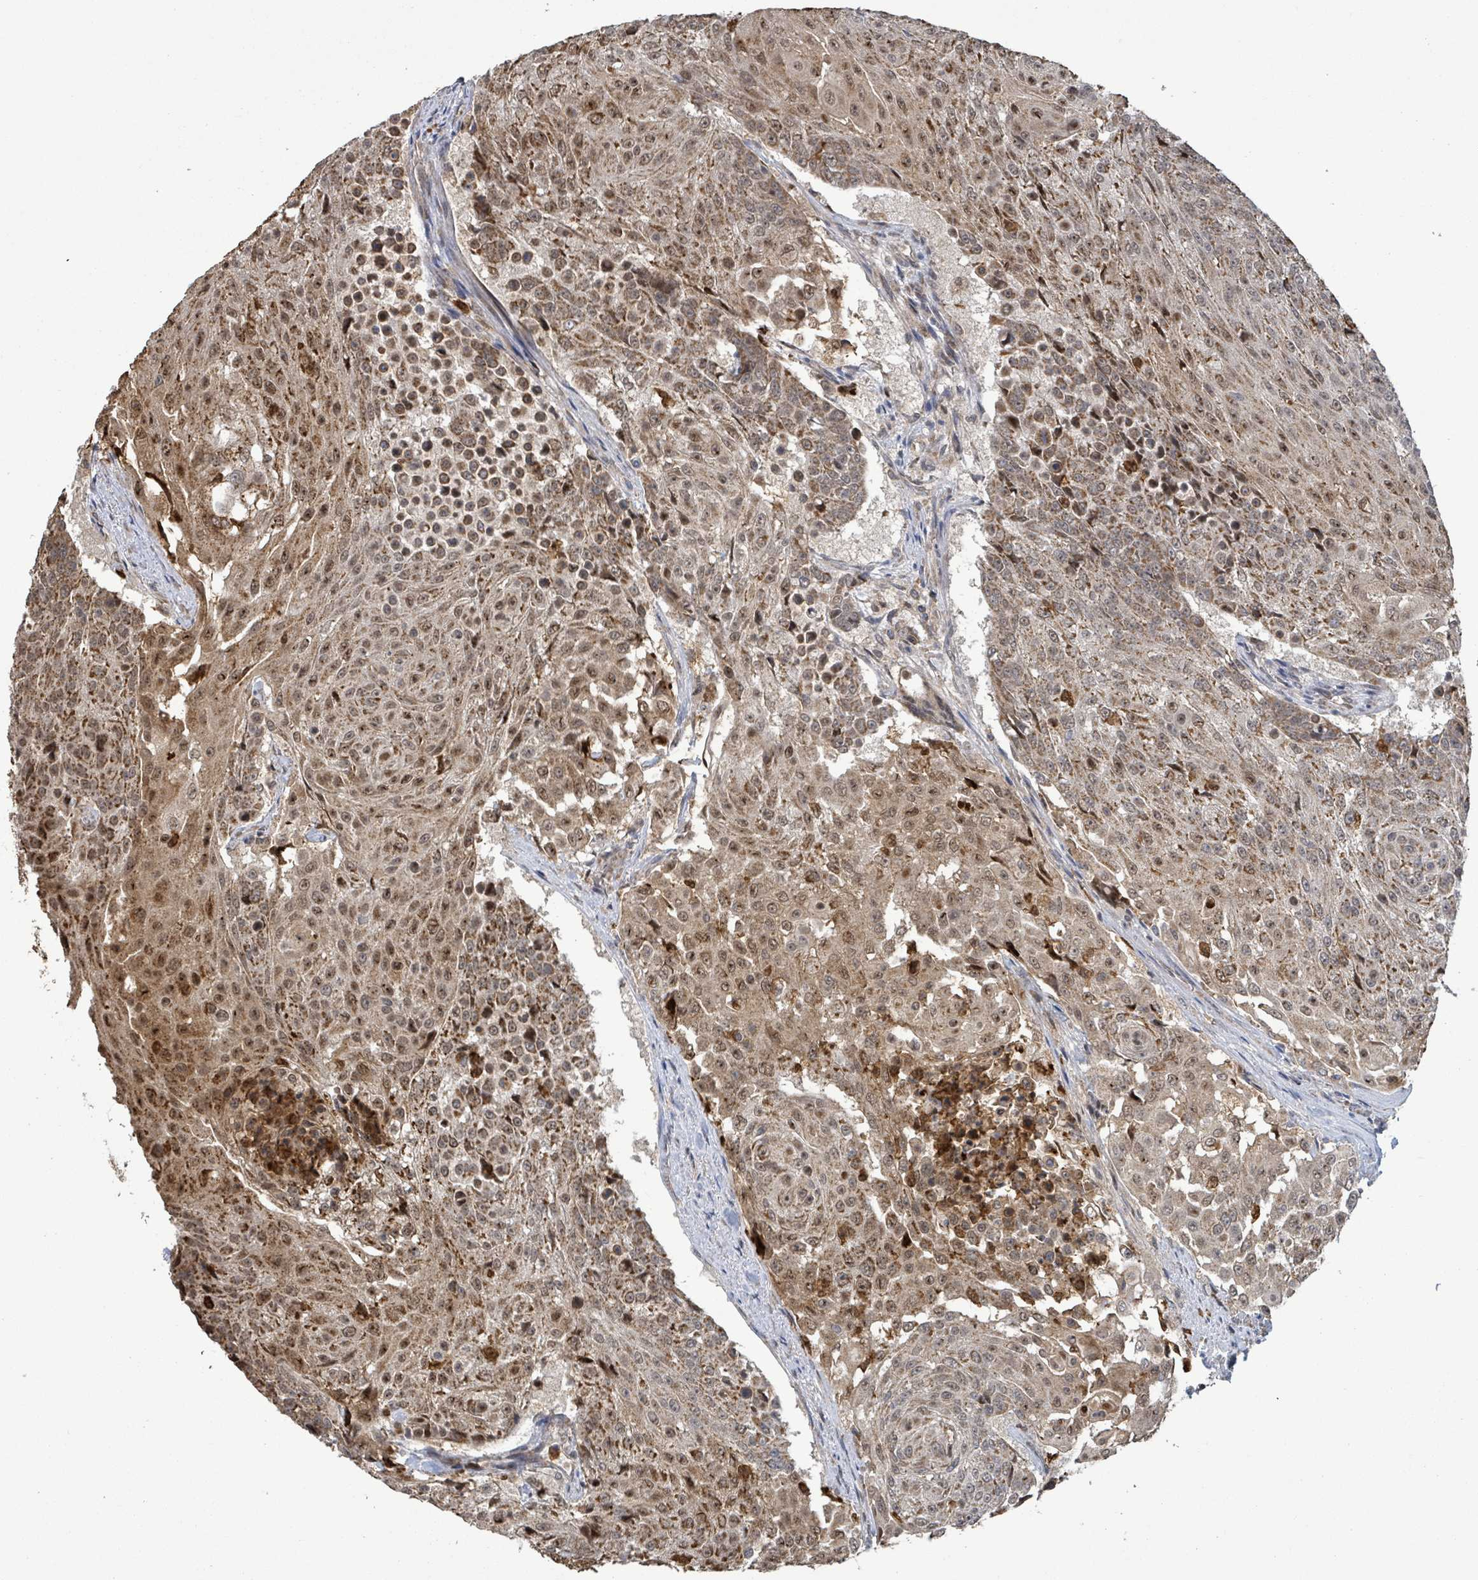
{"staining": {"intensity": "moderate", "quantity": ">75%", "location": "cytoplasmic/membranous,nuclear"}, "tissue": "urothelial cancer", "cell_type": "Tumor cells", "image_type": "cancer", "snomed": [{"axis": "morphology", "description": "Urothelial carcinoma, High grade"}, {"axis": "topography", "description": "Urinary bladder"}], "caption": "An immunohistochemistry histopathology image of tumor tissue is shown. Protein staining in brown highlights moderate cytoplasmic/membranous and nuclear positivity in urothelial carcinoma (high-grade) within tumor cells.", "gene": "COQ6", "patient": {"sex": "female", "age": 63}}